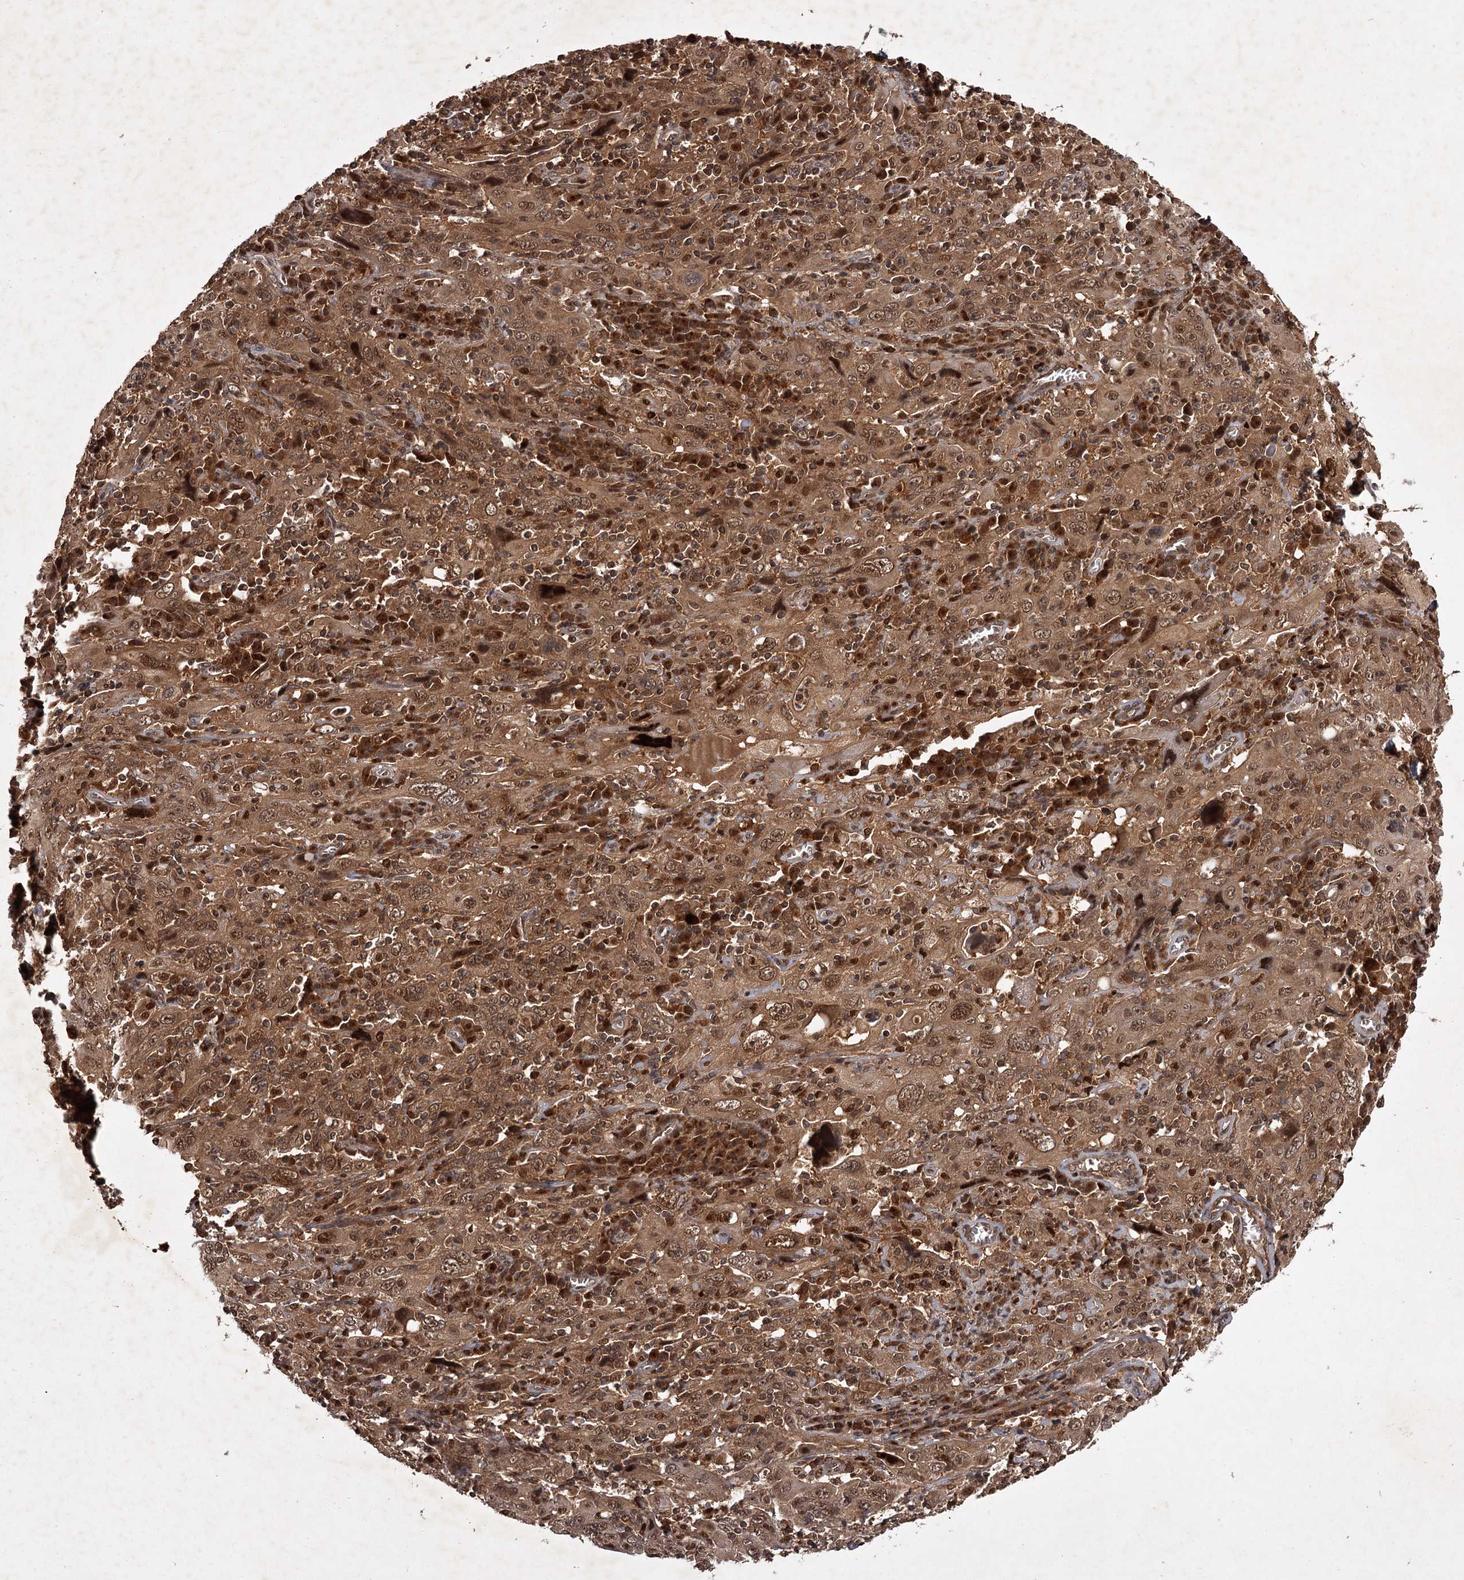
{"staining": {"intensity": "moderate", "quantity": ">75%", "location": "cytoplasmic/membranous,nuclear"}, "tissue": "cervical cancer", "cell_type": "Tumor cells", "image_type": "cancer", "snomed": [{"axis": "morphology", "description": "Squamous cell carcinoma, NOS"}, {"axis": "topography", "description": "Cervix"}], "caption": "High-magnification brightfield microscopy of cervical cancer stained with DAB (brown) and counterstained with hematoxylin (blue). tumor cells exhibit moderate cytoplasmic/membranous and nuclear staining is identified in approximately>75% of cells. (DAB = brown stain, brightfield microscopy at high magnification).", "gene": "TBC1D23", "patient": {"sex": "female", "age": 46}}